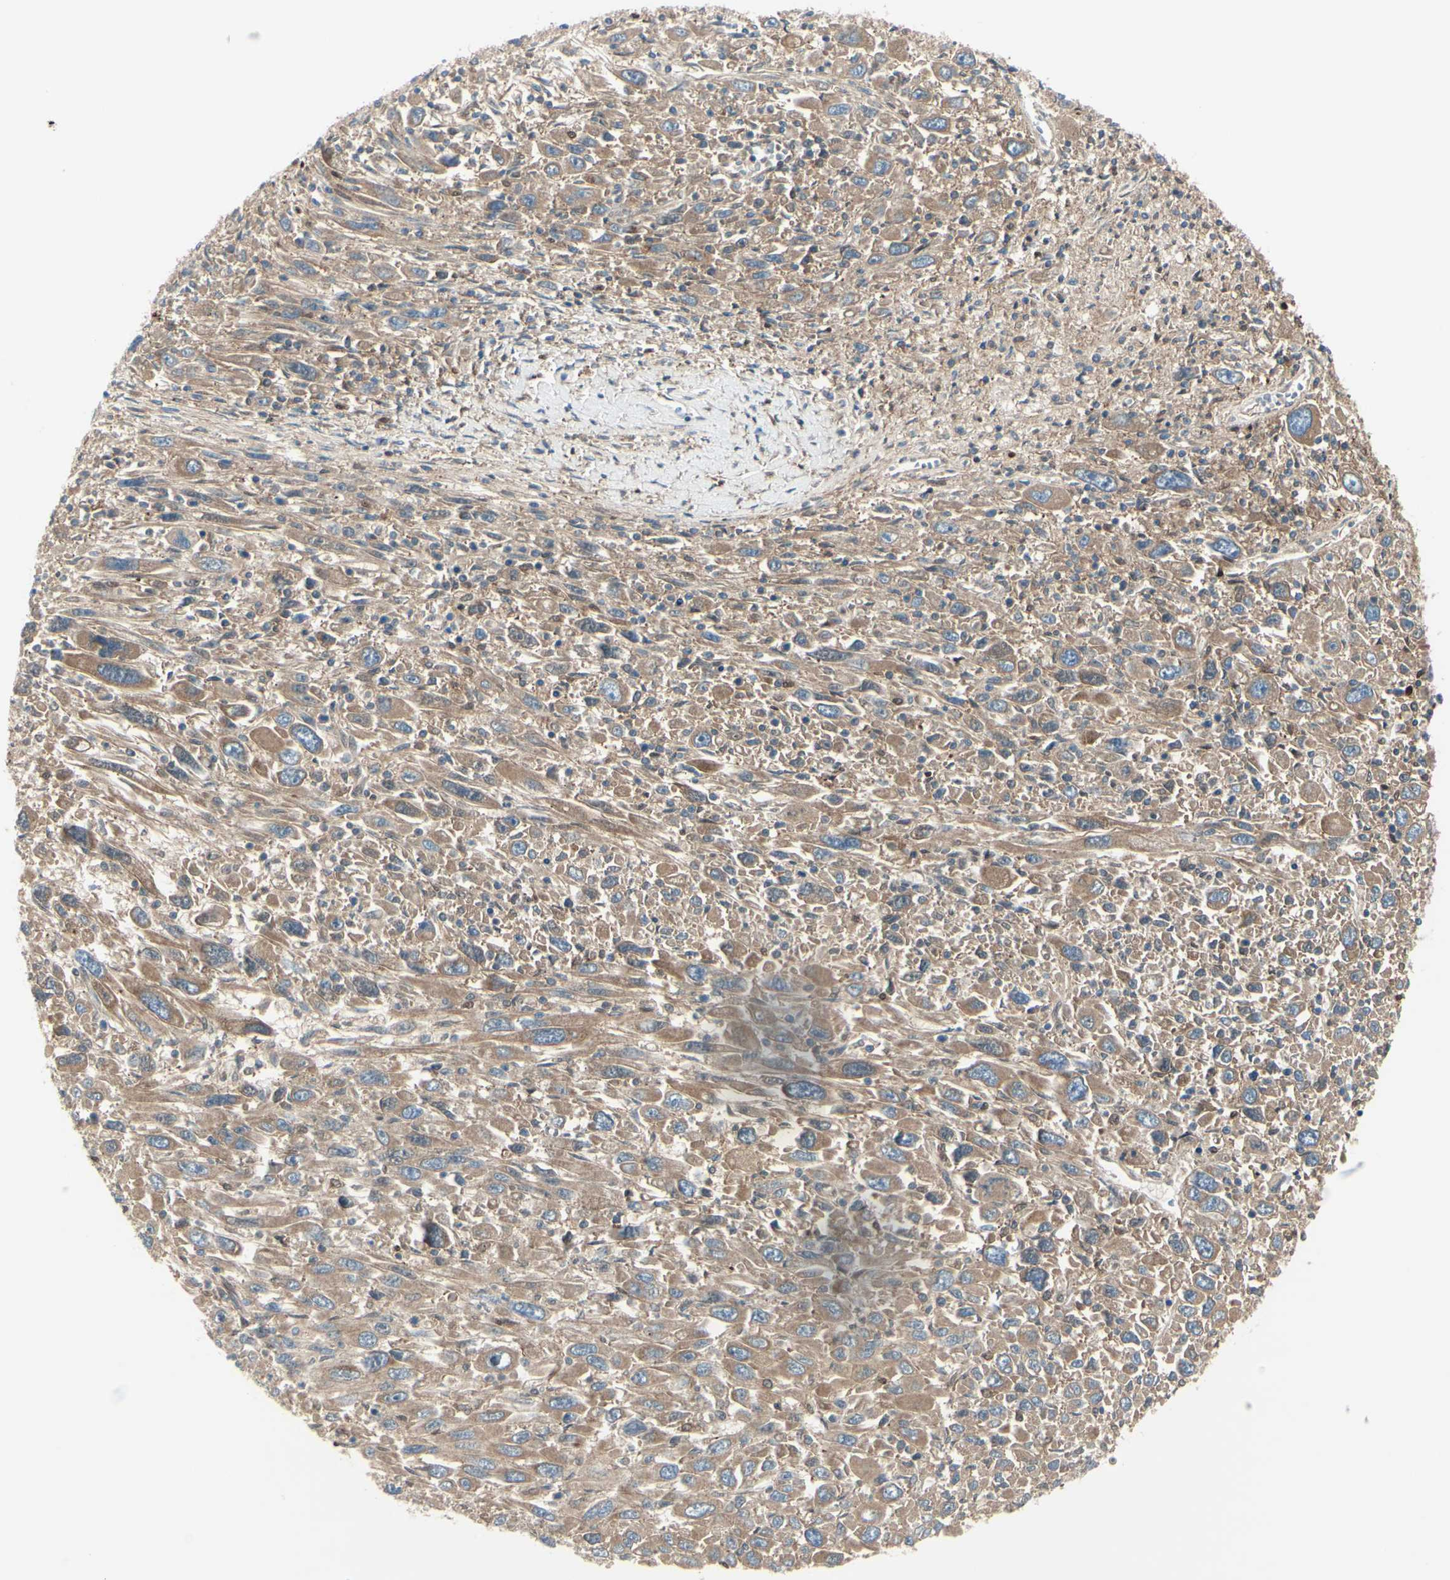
{"staining": {"intensity": "weak", "quantity": ">75%", "location": "cytoplasmic/membranous"}, "tissue": "melanoma", "cell_type": "Tumor cells", "image_type": "cancer", "snomed": [{"axis": "morphology", "description": "Malignant melanoma, Metastatic site"}, {"axis": "topography", "description": "Skin"}], "caption": "This histopathology image exhibits immunohistochemistry (IHC) staining of malignant melanoma (metastatic site), with low weak cytoplasmic/membranous positivity in about >75% of tumor cells.", "gene": "IGSF9B", "patient": {"sex": "female", "age": 56}}